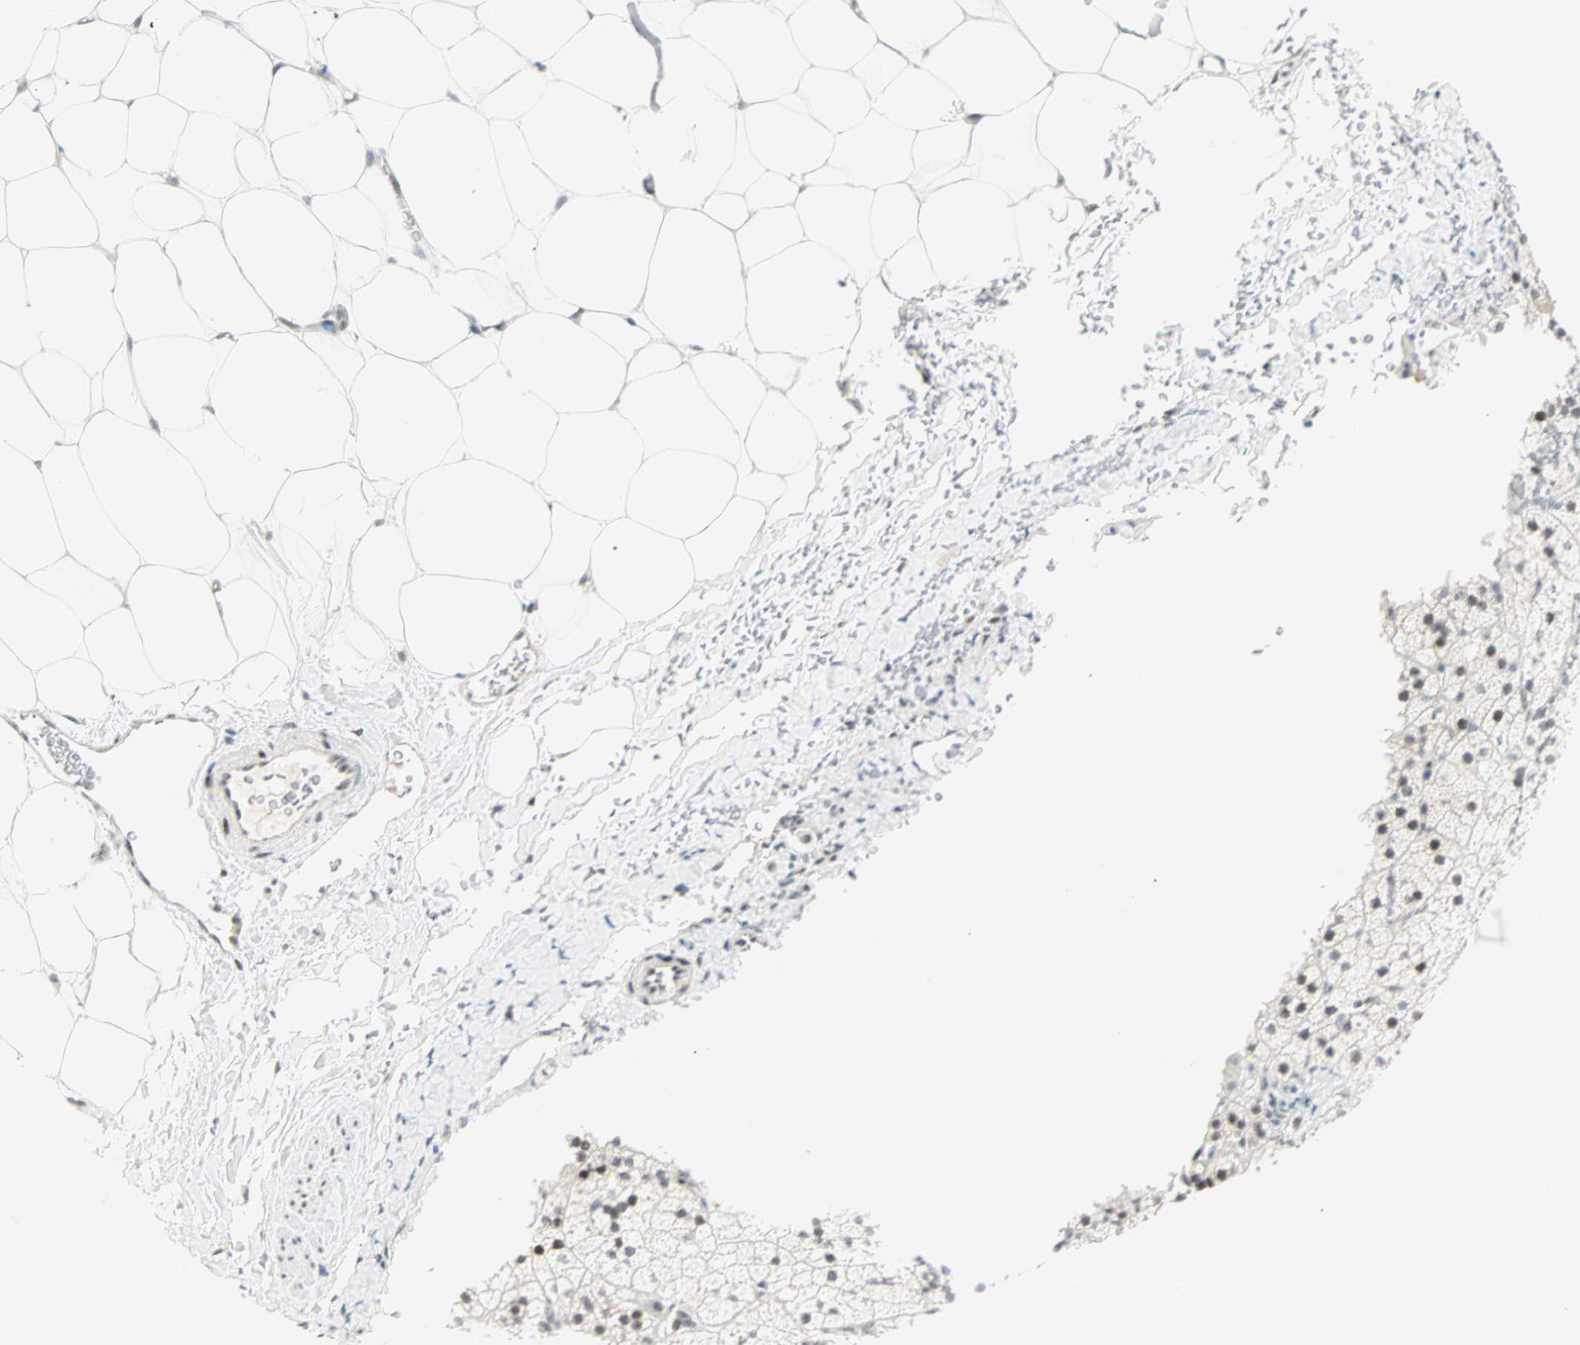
{"staining": {"intensity": "weak", "quantity": "25%-75%", "location": "nuclear"}, "tissue": "adrenal gland", "cell_type": "Glandular cells", "image_type": "normal", "snomed": [{"axis": "morphology", "description": "Normal tissue, NOS"}, {"axis": "topography", "description": "Adrenal gland"}], "caption": "Protein staining demonstrates weak nuclear positivity in approximately 25%-75% of glandular cells in normal adrenal gland. The staining is performed using DAB brown chromogen to label protein expression. The nuclei are counter-stained blue using hematoxylin.", "gene": "PKNOX1", "patient": {"sex": "male", "age": 35}}